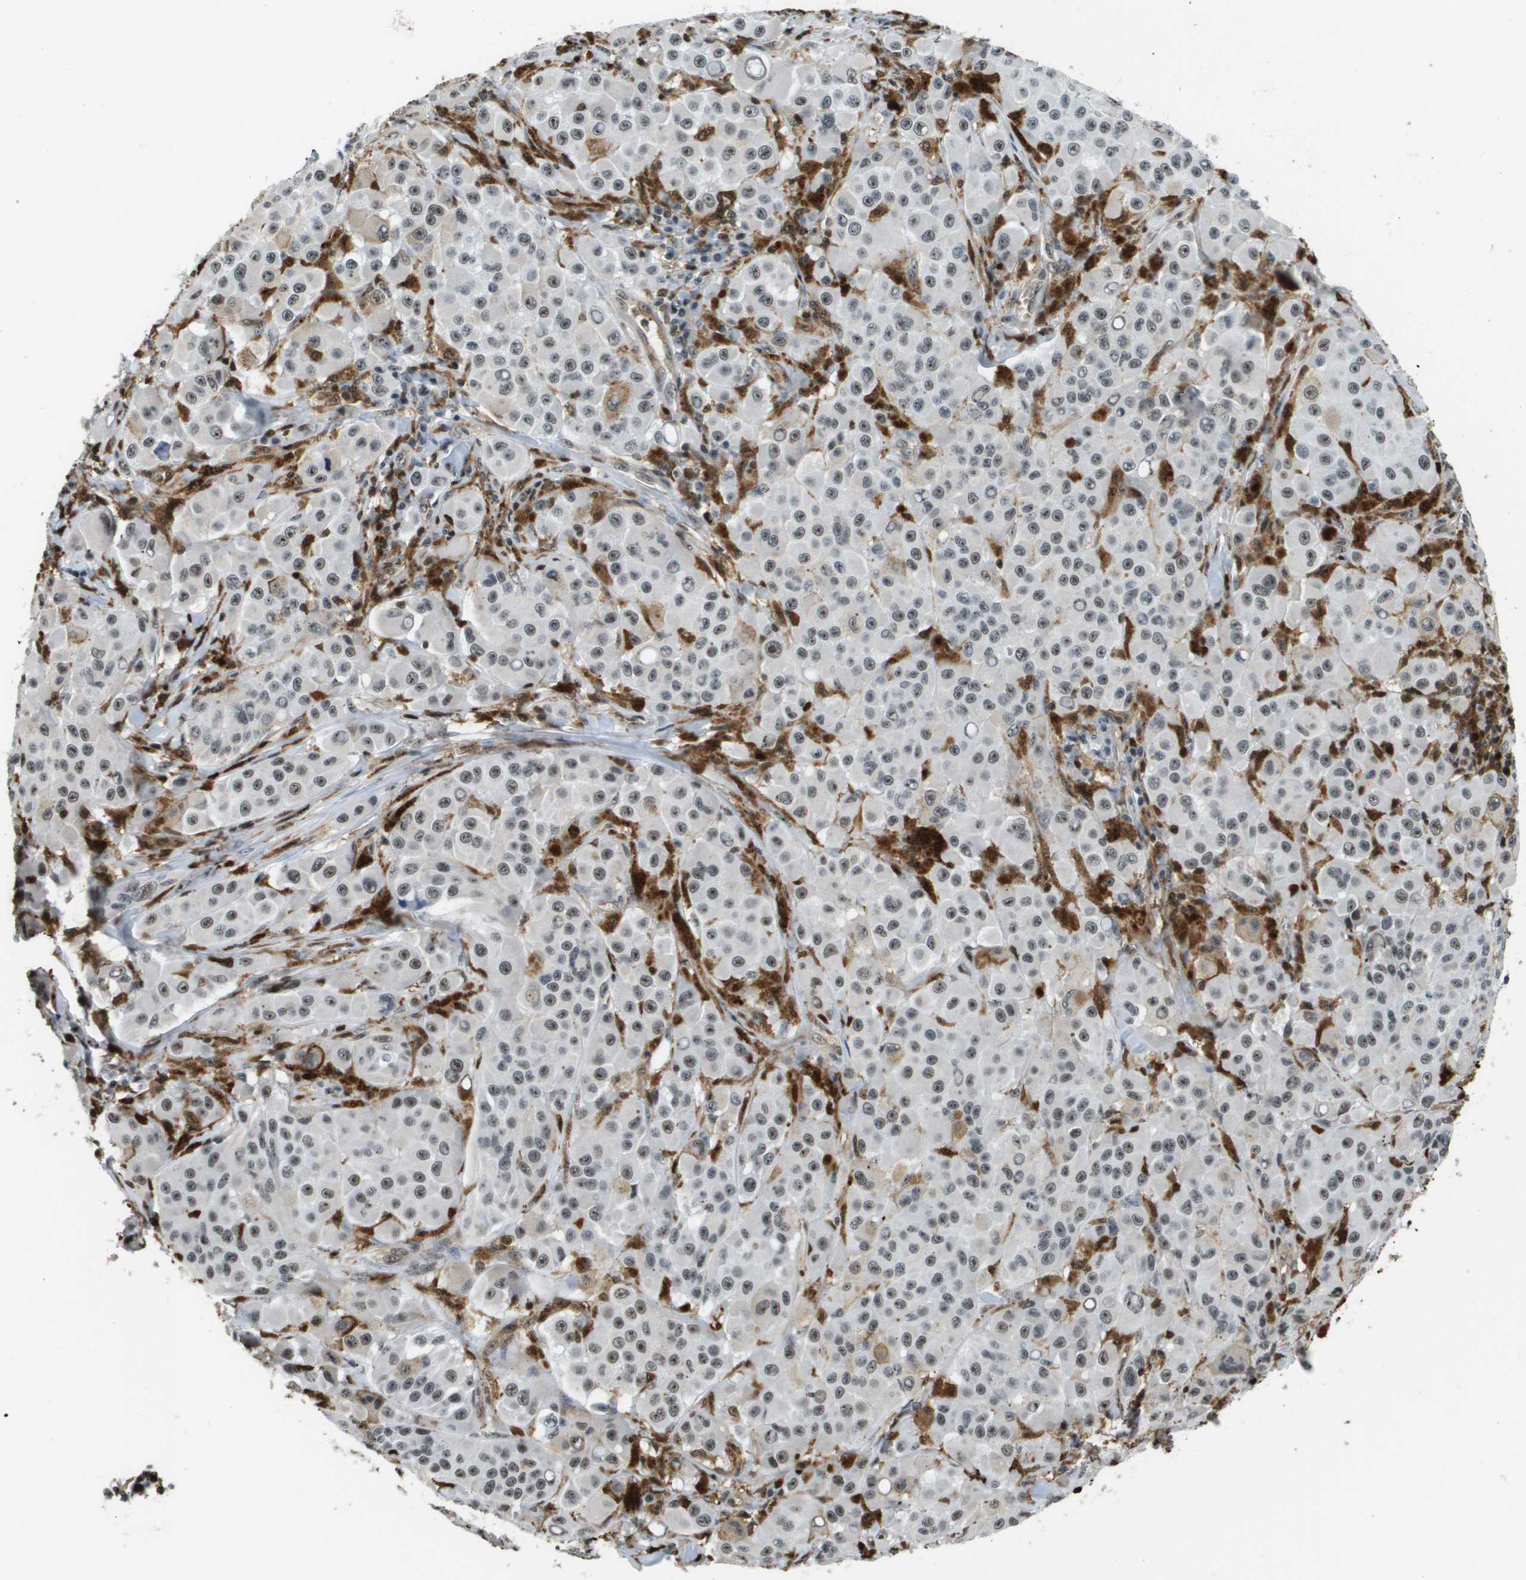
{"staining": {"intensity": "weak", "quantity": "<25%", "location": "nuclear"}, "tissue": "melanoma", "cell_type": "Tumor cells", "image_type": "cancer", "snomed": [{"axis": "morphology", "description": "Malignant melanoma, NOS"}, {"axis": "topography", "description": "Skin"}], "caption": "Immunohistochemical staining of melanoma shows no significant positivity in tumor cells. Brightfield microscopy of immunohistochemistry stained with DAB (brown) and hematoxylin (blue), captured at high magnification.", "gene": "EP400", "patient": {"sex": "male", "age": 84}}